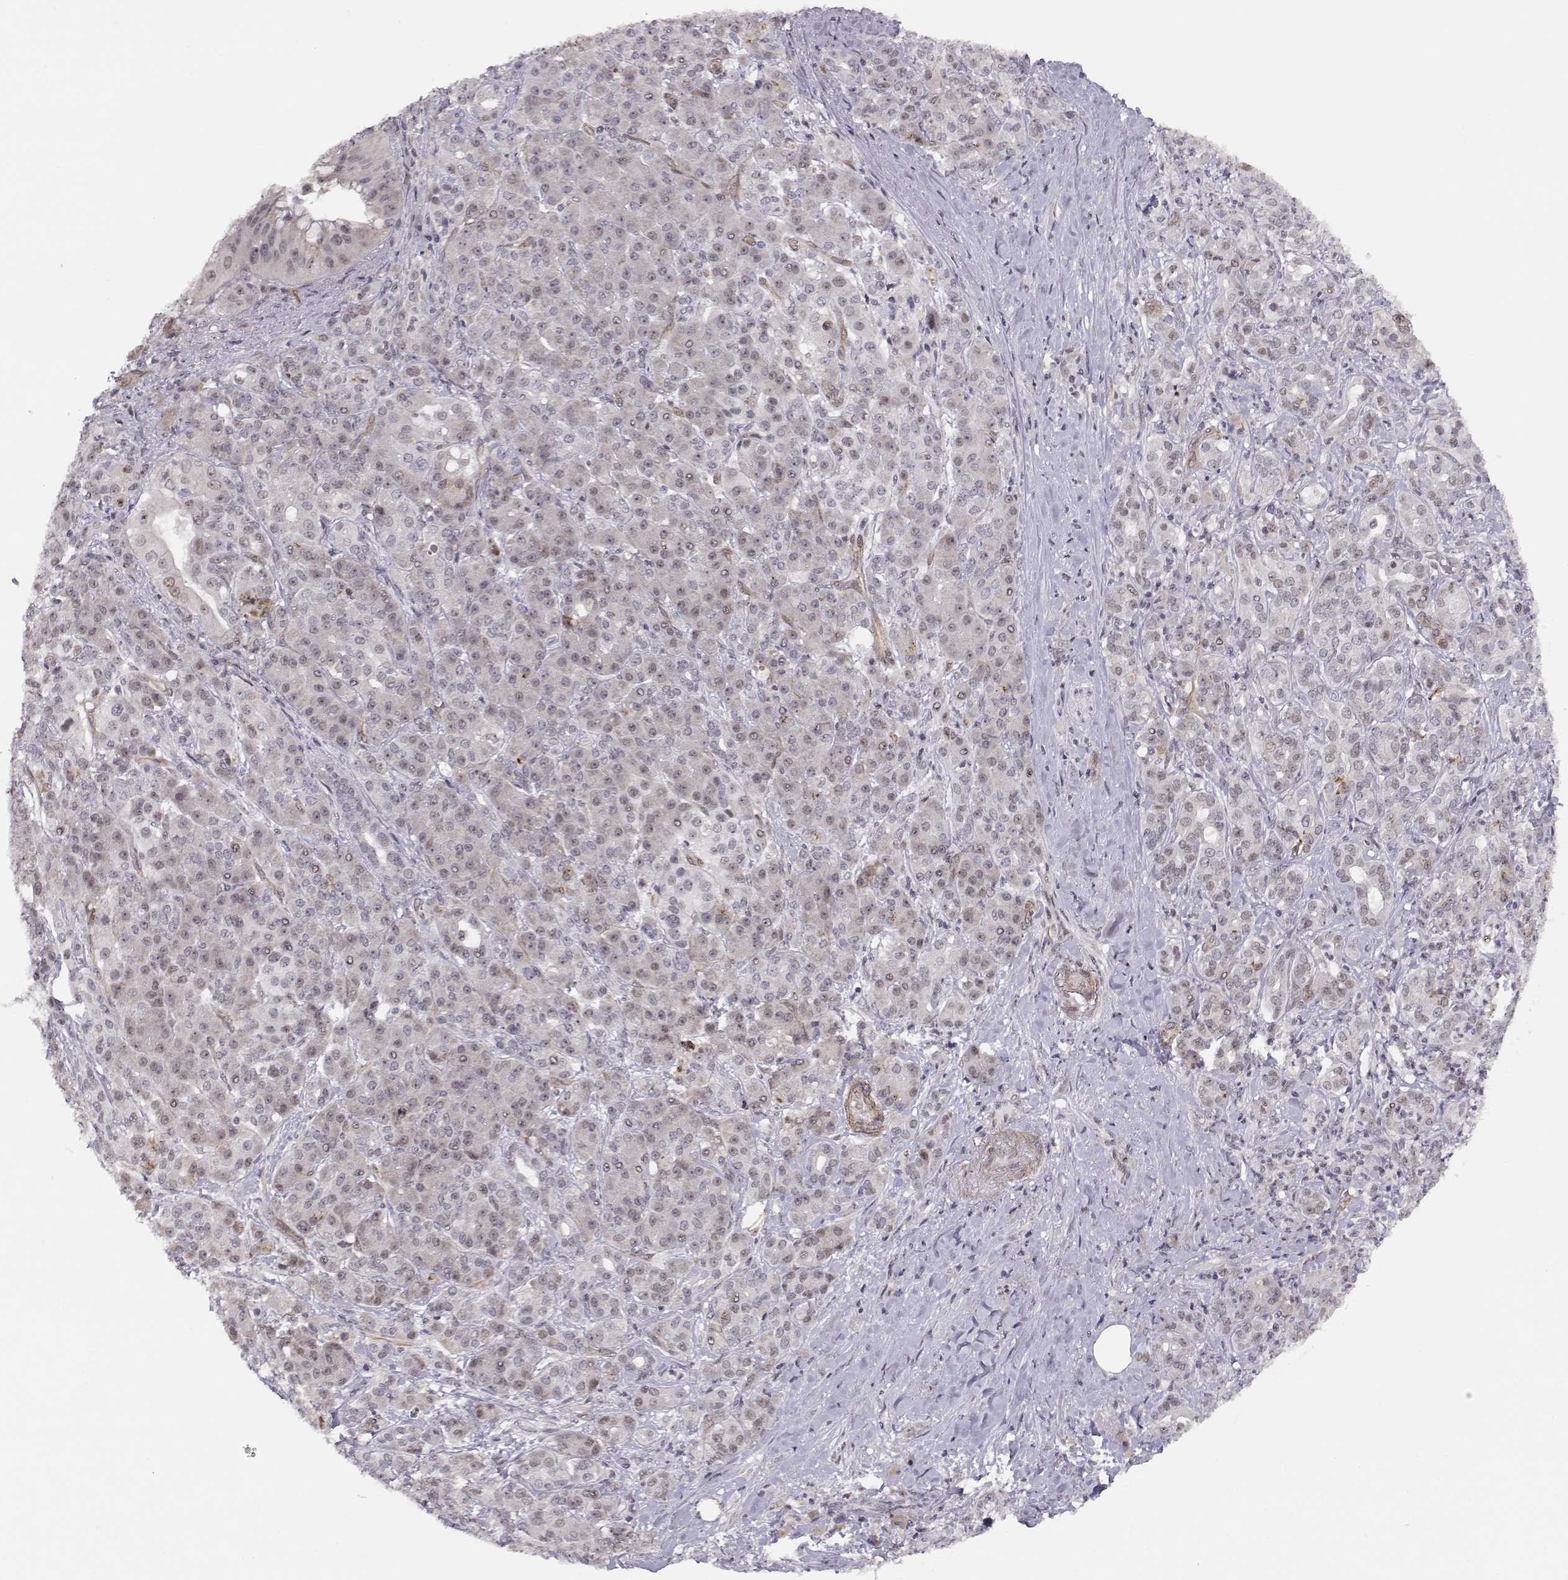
{"staining": {"intensity": "weak", "quantity": "<25%", "location": "cytoplasmic/membranous"}, "tissue": "pancreatic cancer", "cell_type": "Tumor cells", "image_type": "cancer", "snomed": [{"axis": "morphology", "description": "Normal tissue, NOS"}, {"axis": "morphology", "description": "Inflammation, NOS"}, {"axis": "morphology", "description": "Adenocarcinoma, NOS"}, {"axis": "topography", "description": "Pancreas"}], "caption": "DAB immunohistochemical staining of pancreatic adenocarcinoma exhibits no significant expression in tumor cells.", "gene": "CIR1", "patient": {"sex": "male", "age": 57}}